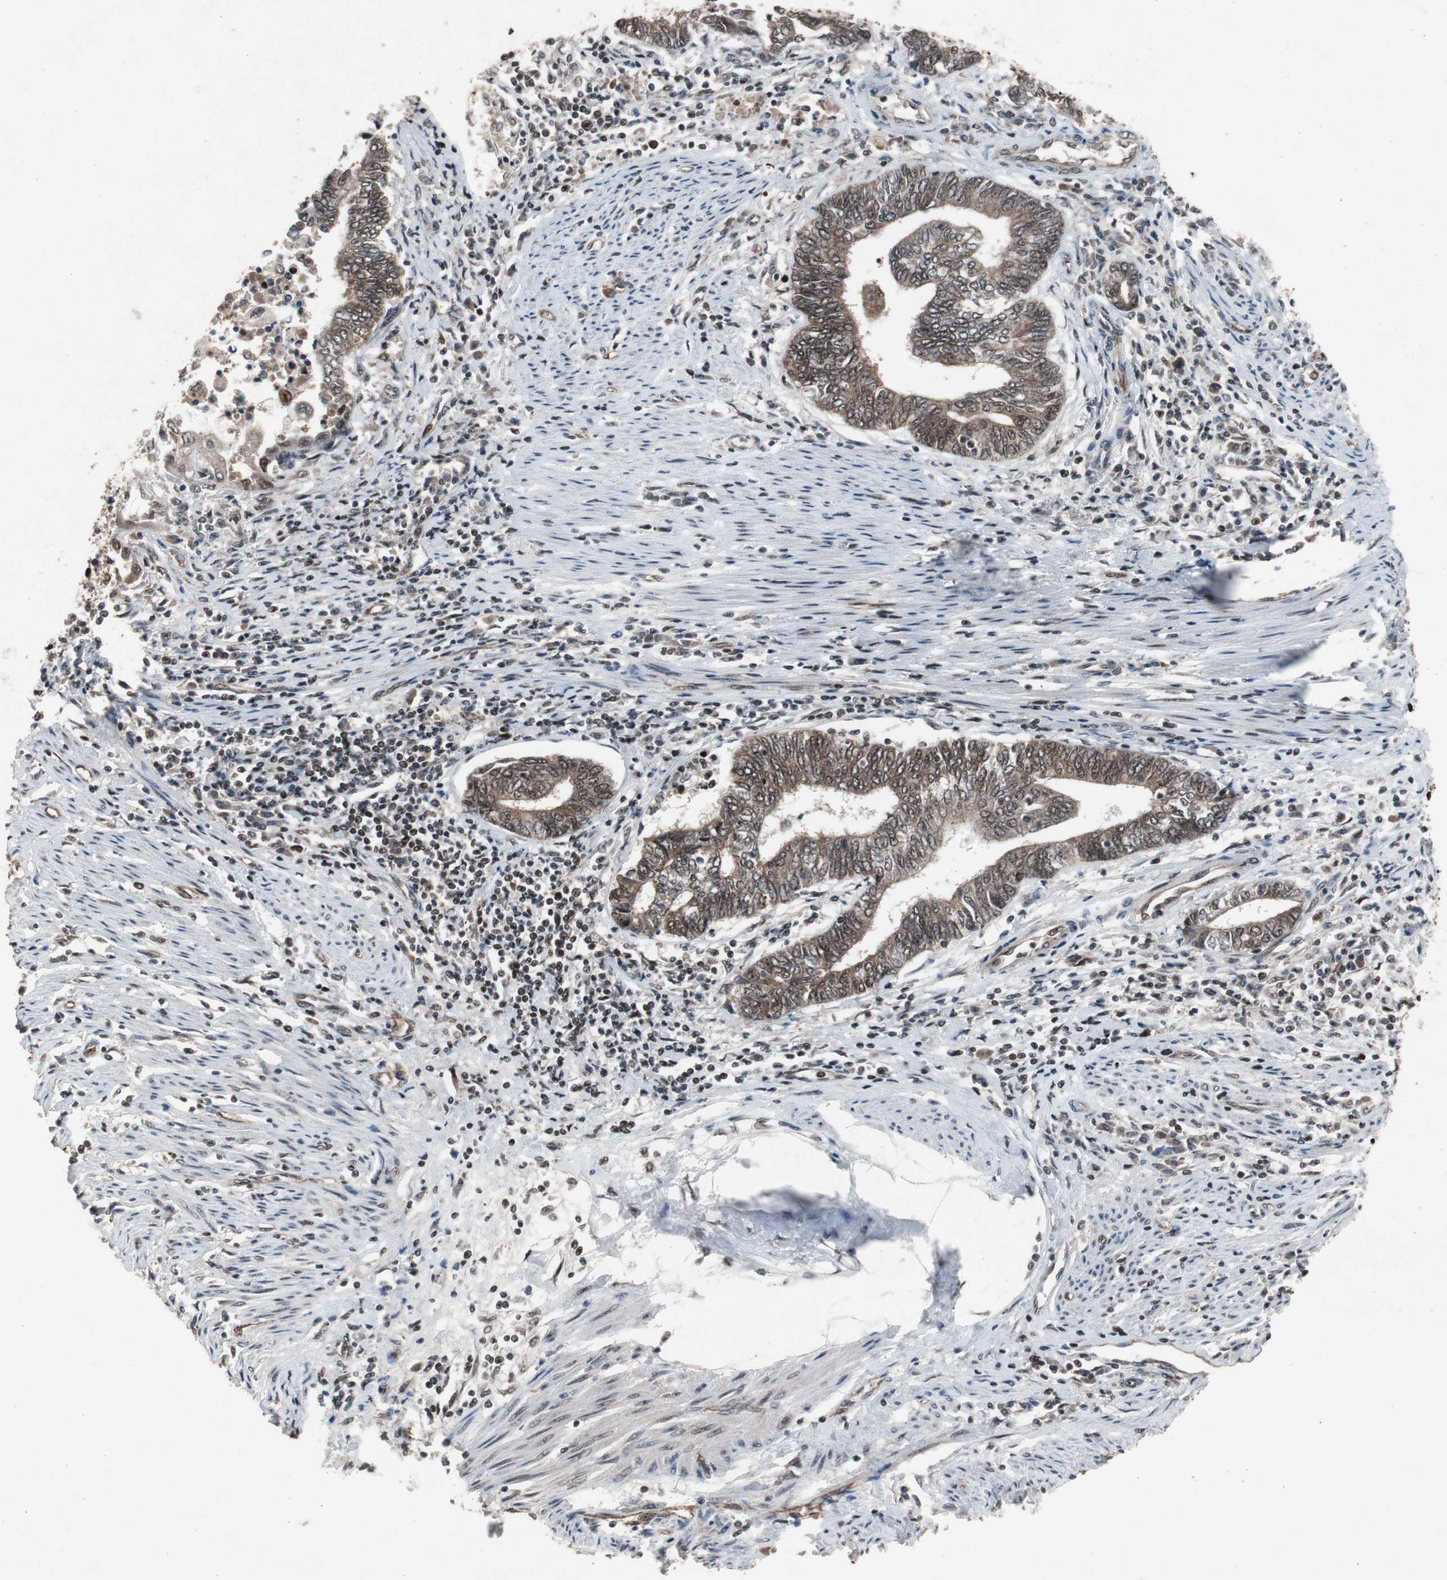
{"staining": {"intensity": "moderate", "quantity": ">75%", "location": "cytoplasmic/membranous,nuclear"}, "tissue": "endometrial cancer", "cell_type": "Tumor cells", "image_type": "cancer", "snomed": [{"axis": "morphology", "description": "Adenocarcinoma, NOS"}, {"axis": "topography", "description": "Uterus"}, {"axis": "topography", "description": "Endometrium"}], "caption": "This is an image of IHC staining of endometrial cancer, which shows moderate staining in the cytoplasmic/membranous and nuclear of tumor cells.", "gene": "RPA1", "patient": {"sex": "female", "age": 70}}